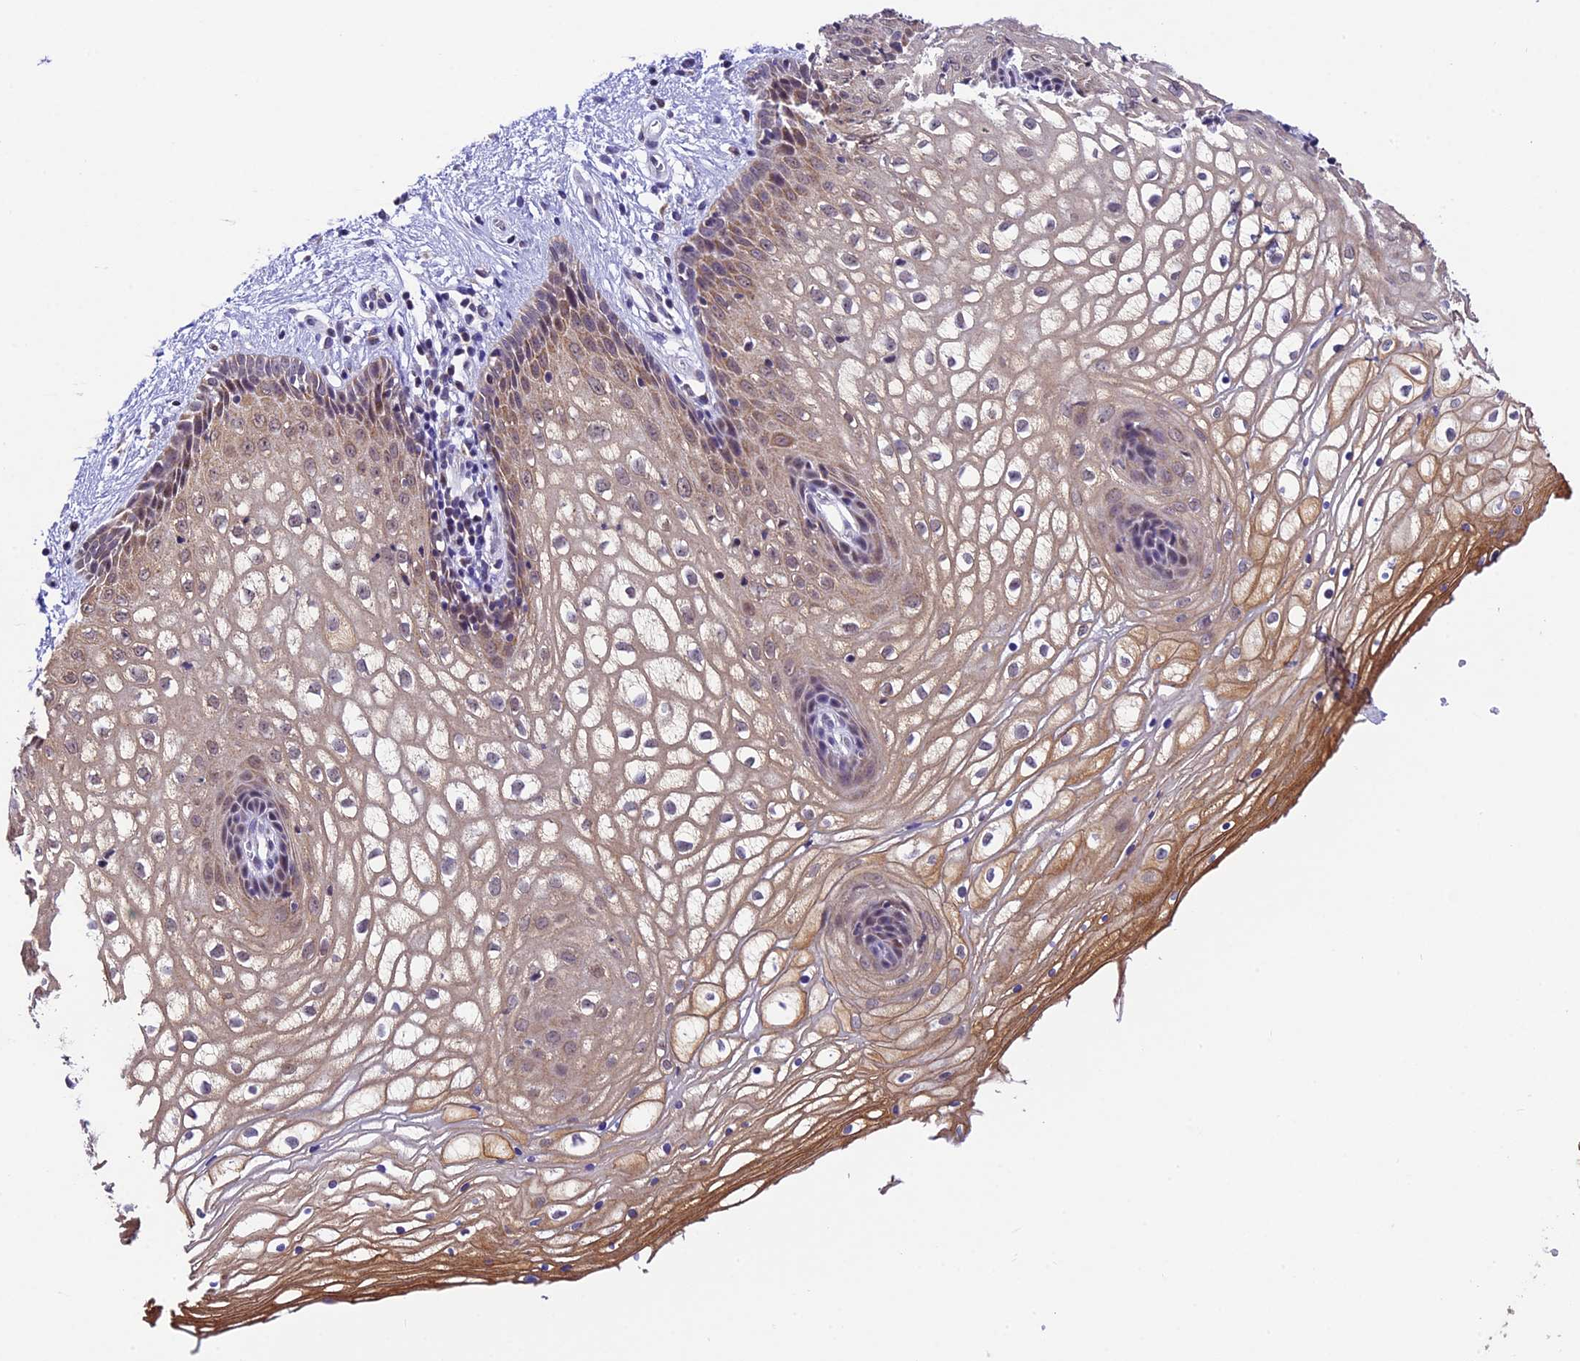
{"staining": {"intensity": "moderate", "quantity": "25%-75%", "location": "cytoplasmic/membranous,nuclear"}, "tissue": "vagina", "cell_type": "Squamous epithelial cells", "image_type": "normal", "snomed": [{"axis": "morphology", "description": "Normal tissue, NOS"}, {"axis": "topography", "description": "Vagina"}], "caption": "Squamous epithelial cells demonstrate medium levels of moderate cytoplasmic/membranous,nuclear positivity in about 25%-75% of cells in unremarkable human vagina.", "gene": "CARS2", "patient": {"sex": "female", "age": 34}}